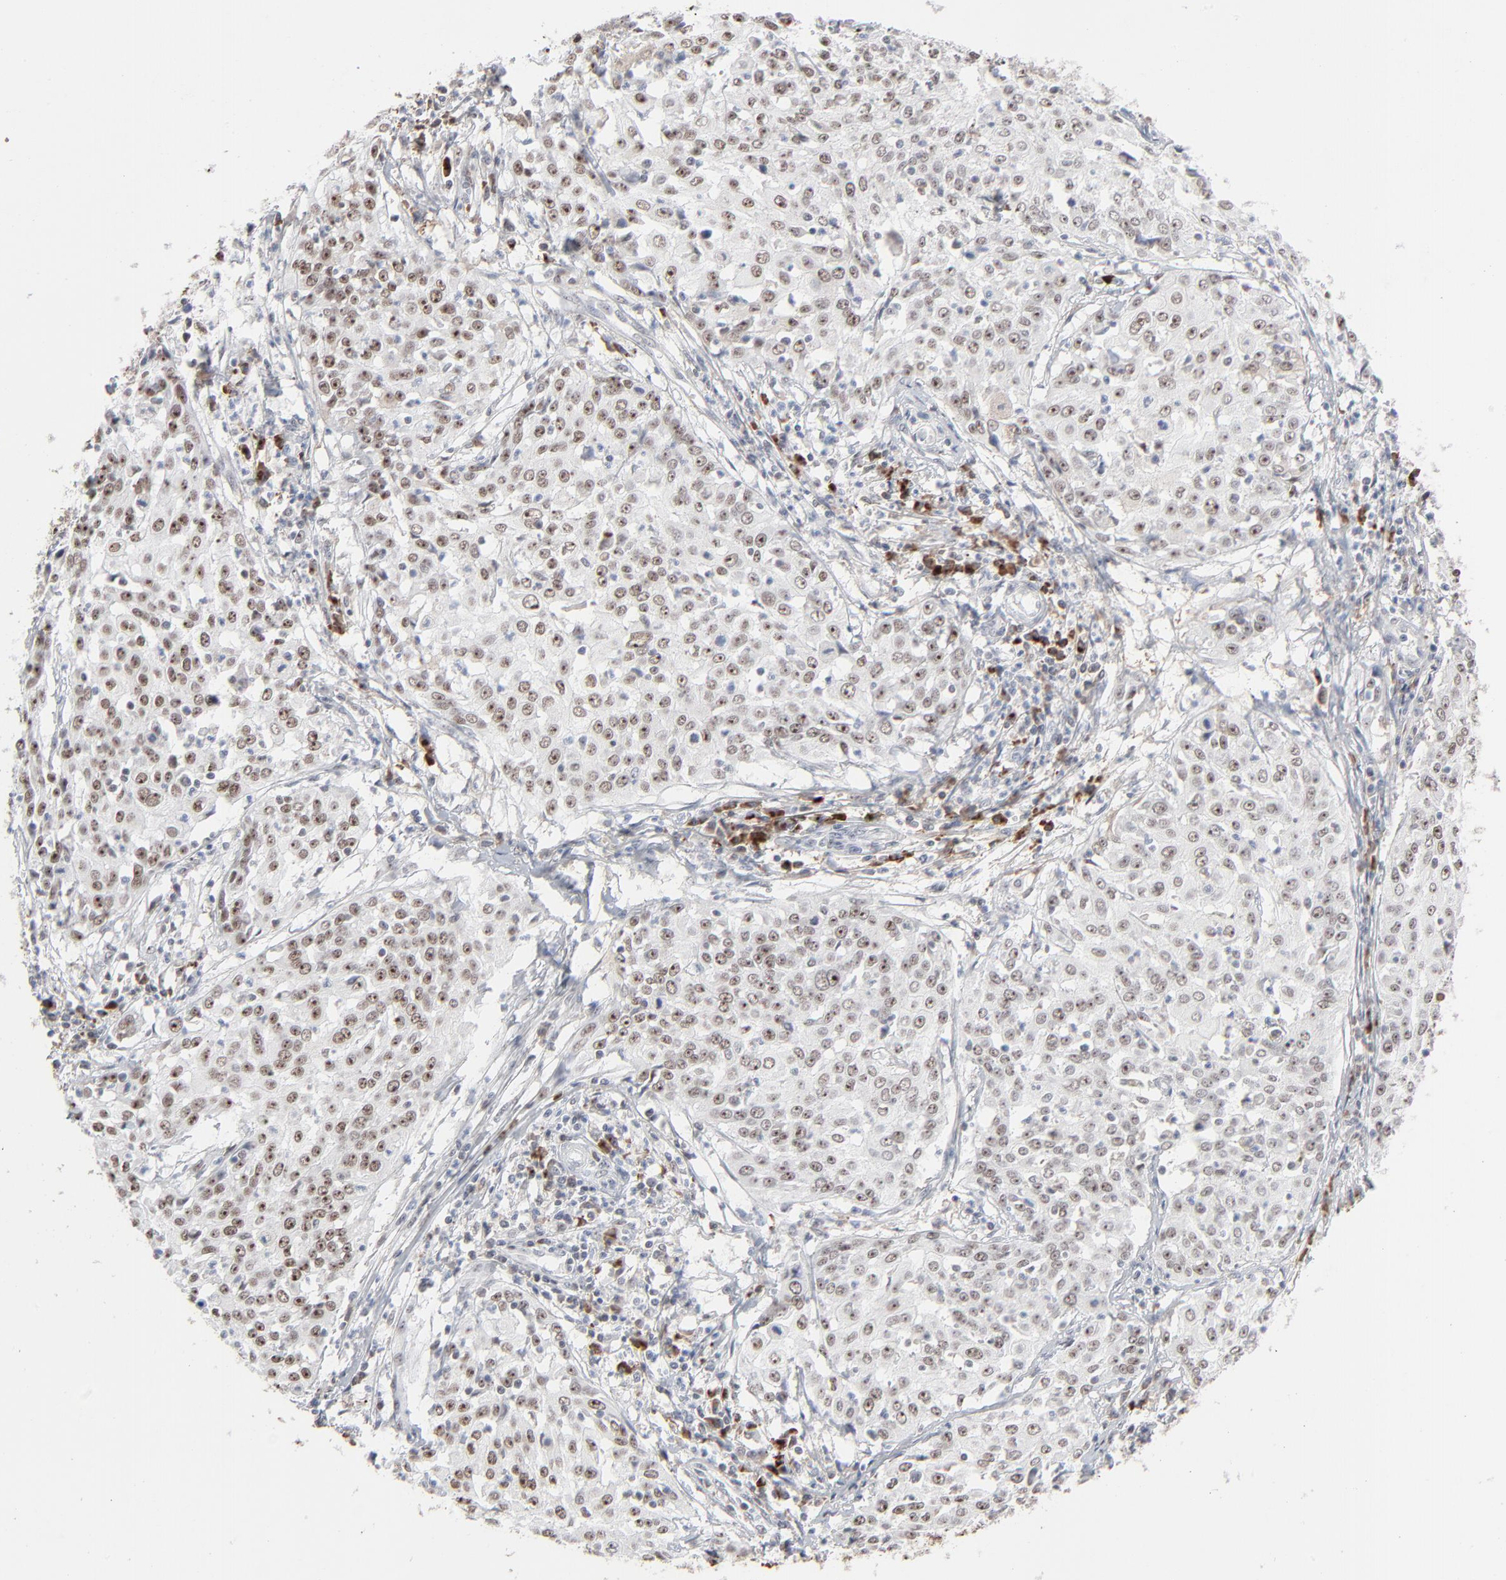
{"staining": {"intensity": "weak", "quantity": ">75%", "location": "nuclear"}, "tissue": "cervical cancer", "cell_type": "Tumor cells", "image_type": "cancer", "snomed": [{"axis": "morphology", "description": "Squamous cell carcinoma, NOS"}, {"axis": "topography", "description": "Cervix"}], "caption": "Immunohistochemical staining of human squamous cell carcinoma (cervical) exhibits low levels of weak nuclear protein staining in about >75% of tumor cells. (brown staining indicates protein expression, while blue staining denotes nuclei).", "gene": "MPHOSPH6", "patient": {"sex": "female", "age": 39}}